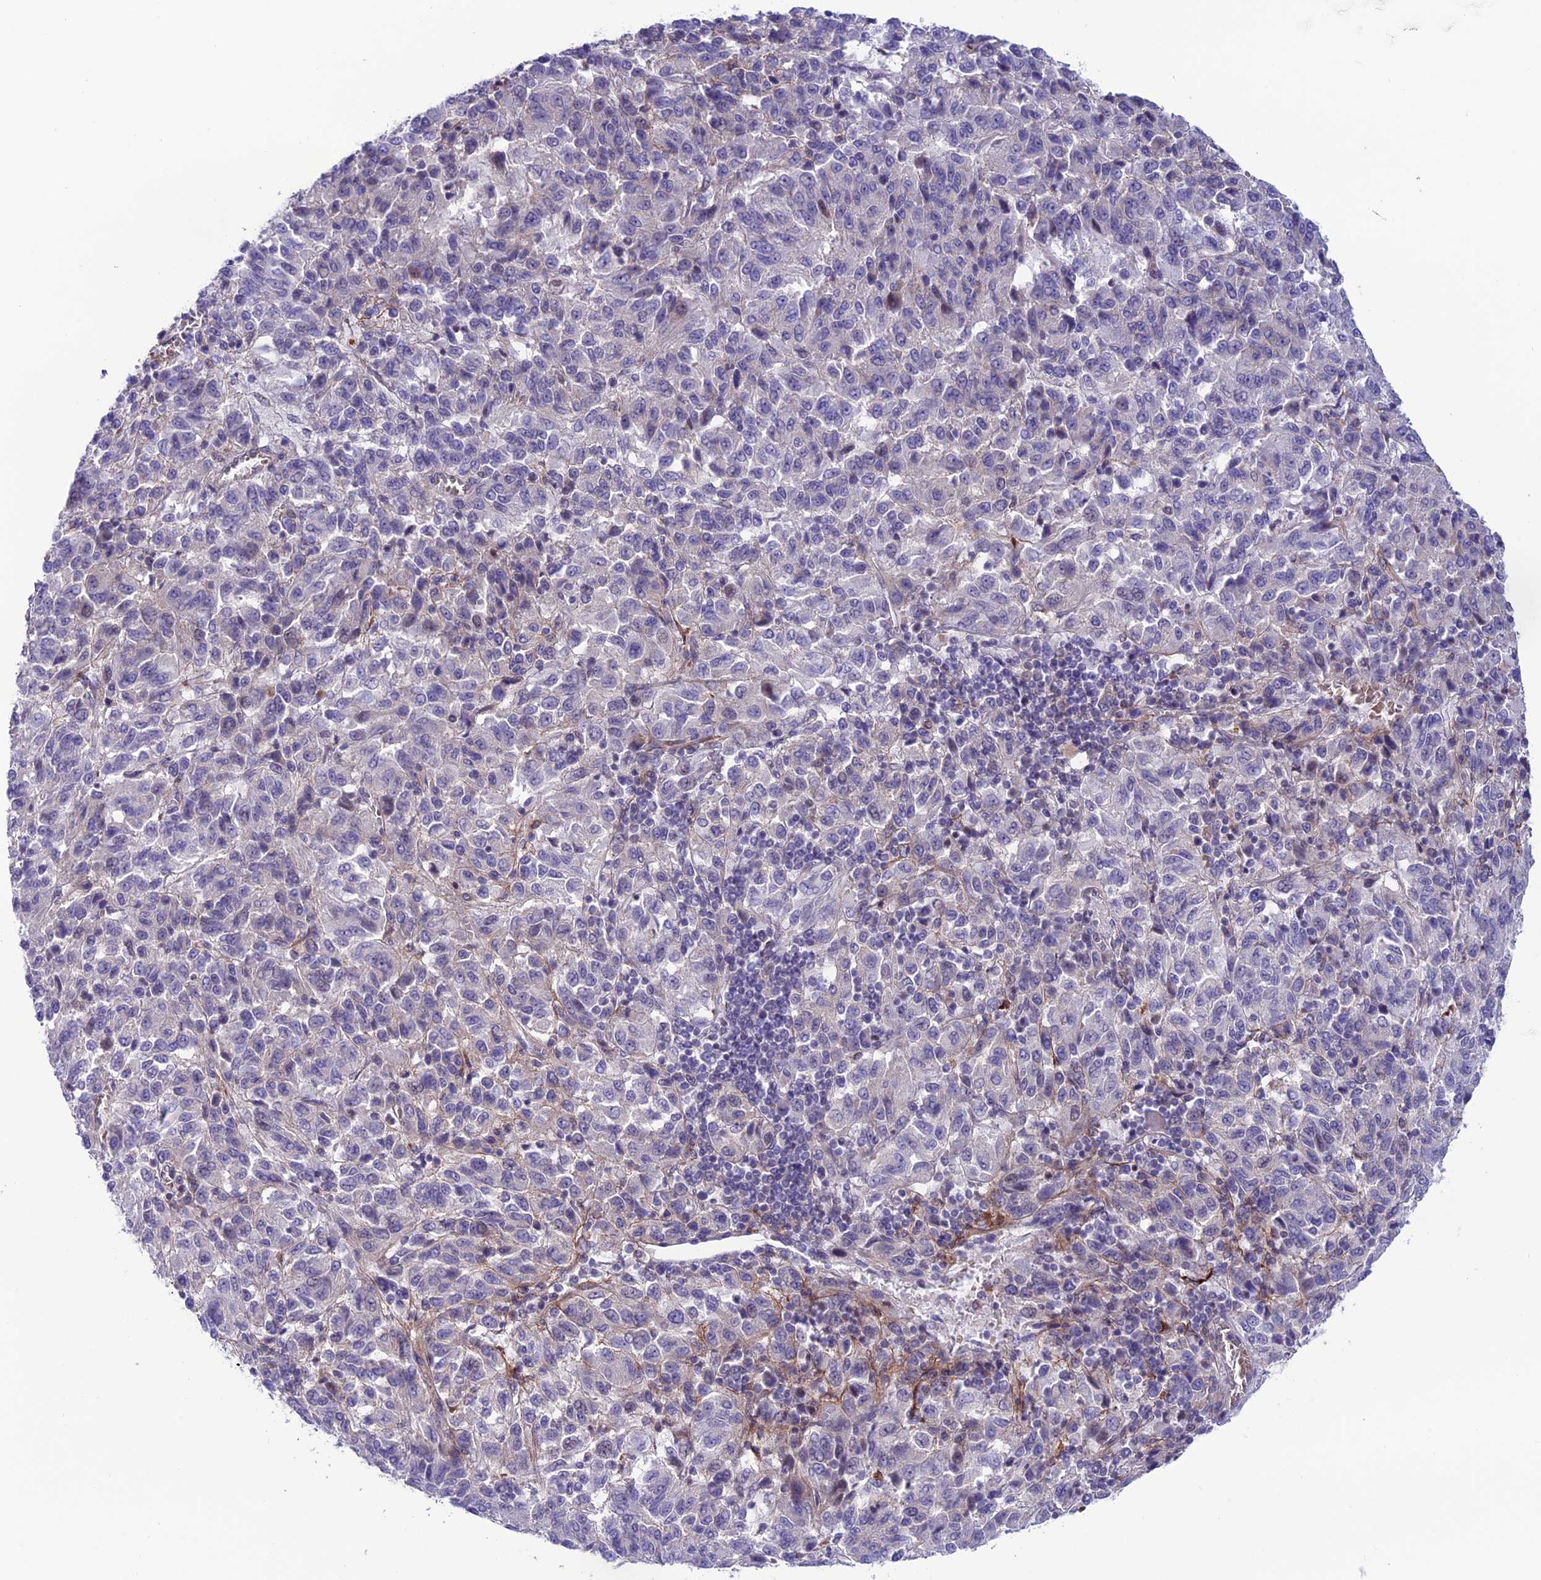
{"staining": {"intensity": "negative", "quantity": "none", "location": "none"}, "tissue": "melanoma", "cell_type": "Tumor cells", "image_type": "cancer", "snomed": [{"axis": "morphology", "description": "Malignant melanoma, Metastatic site"}, {"axis": "topography", "description": "Lung"}], "caption": "Immunohistochemistry (IHC) of malignant melanoma (metastatic site) displays no positivity in tumor cells. (Brightfield microscopy of DAB immunohistochemistry at high magnification).", "gene": "COL6A6", "patient": {"sex": "male", "age": 64}}